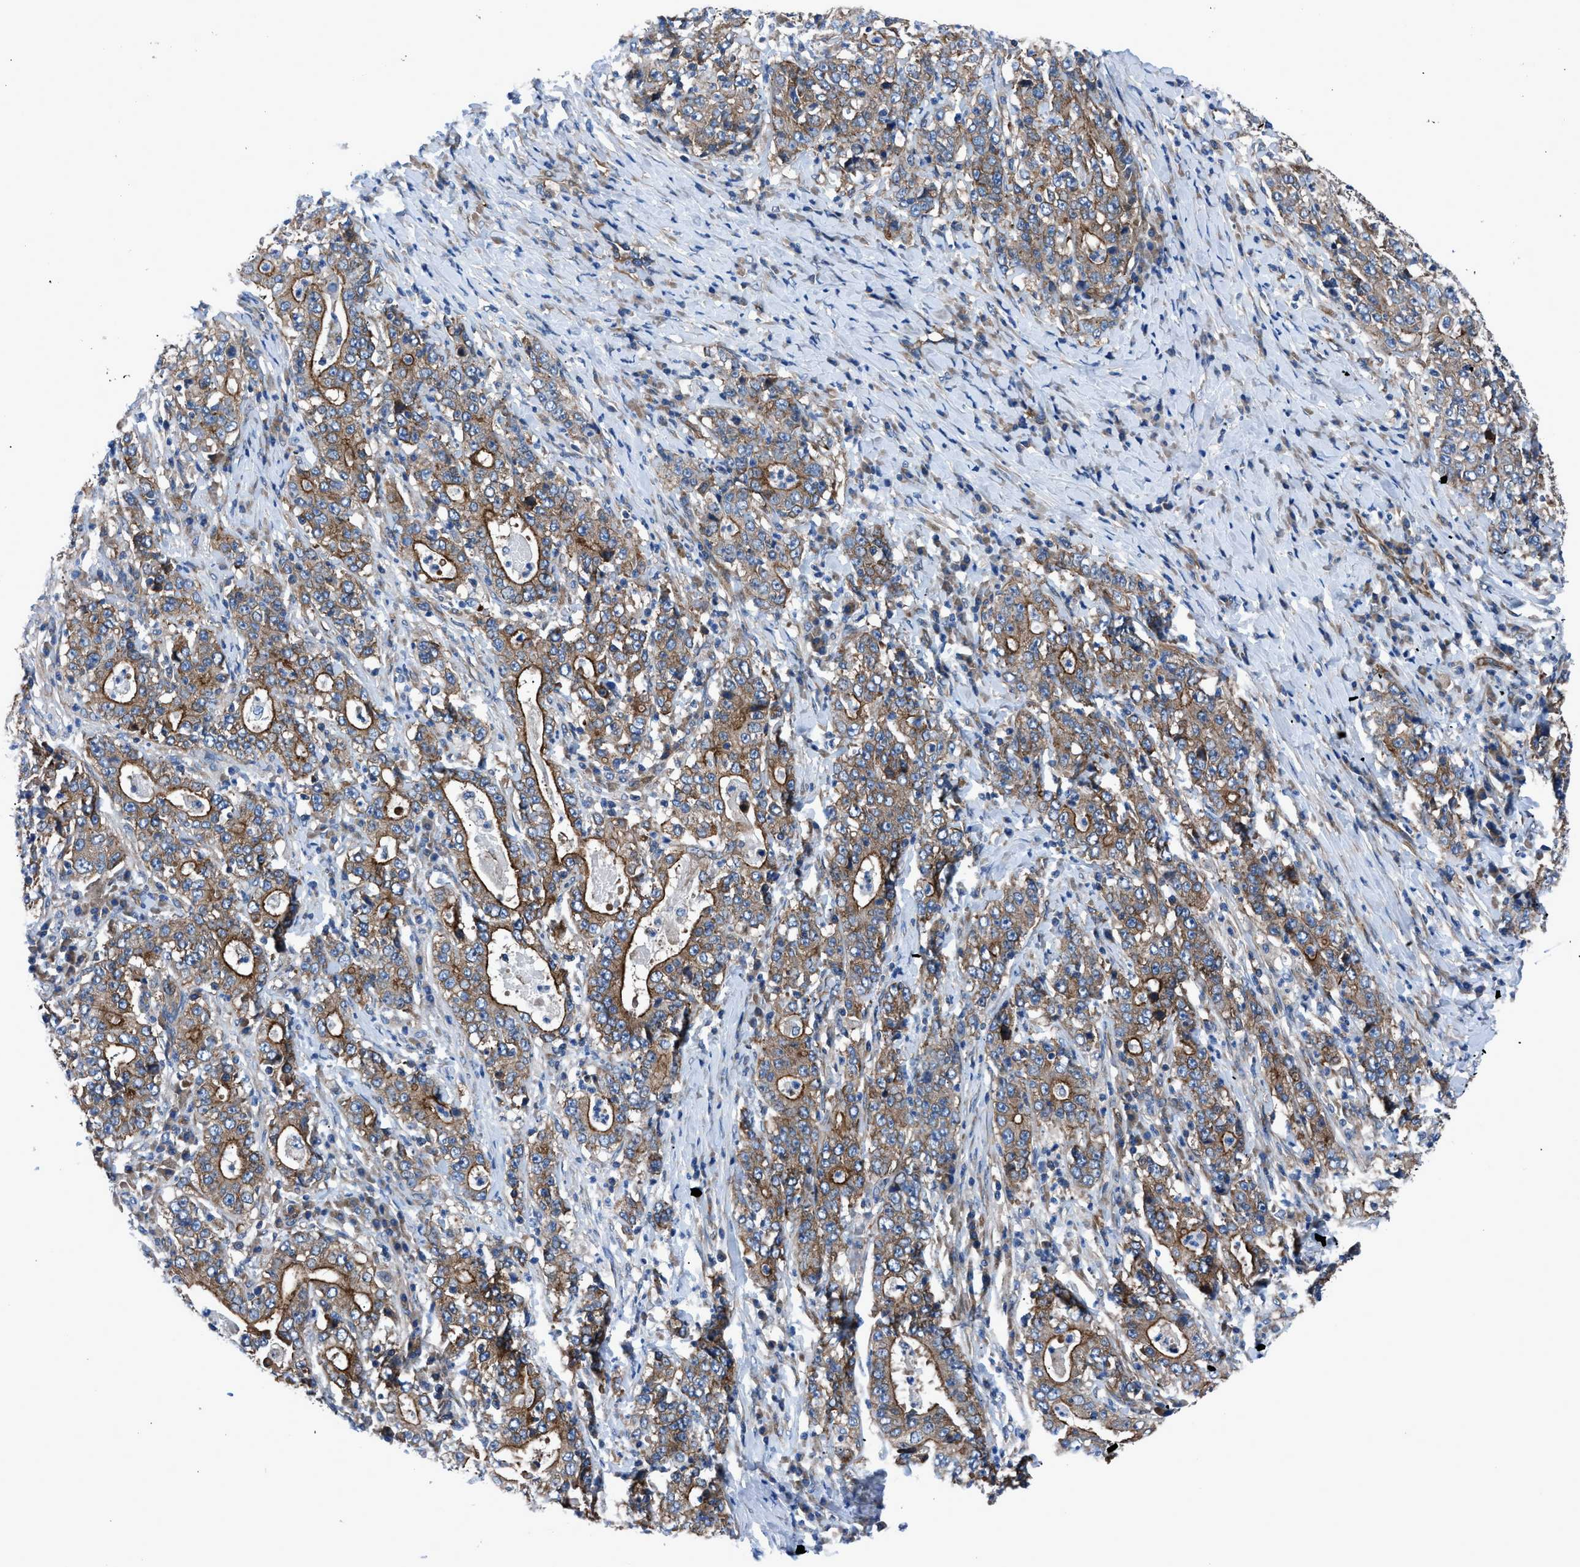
{"staining": {"intensity": "moderate", "quantity": ">75%", "location": "cytoplasmic/membranous"}, "tissue": "stomach cancer", "cell_type": "Tumor cells", "image_type": "cancer", "snomed": [{"axis": "morphology", "description": "Normal tissue, NOS"}, {"axis": "morphology", "description": "Adenocarcinoma, NOS"}, {"axis": "topography", "description": "Stomach, upper"}, {"axis": "topography", "description": "Stomach"}], "caption": "A high-resolution micrograph shows IHC staining of adenocarcinoma (stomach), which displays moderate cytoplasmic/membranous staining in approximately >75% of tumor cells. The staining was performed using DAB (3,3'-diaminobenzidine), with brown indicating positive protein expression. Nuclei are stained blue with hematoxylin.", "gene": "TRIP4", "patient": {"sex": "male", "age": 59}}